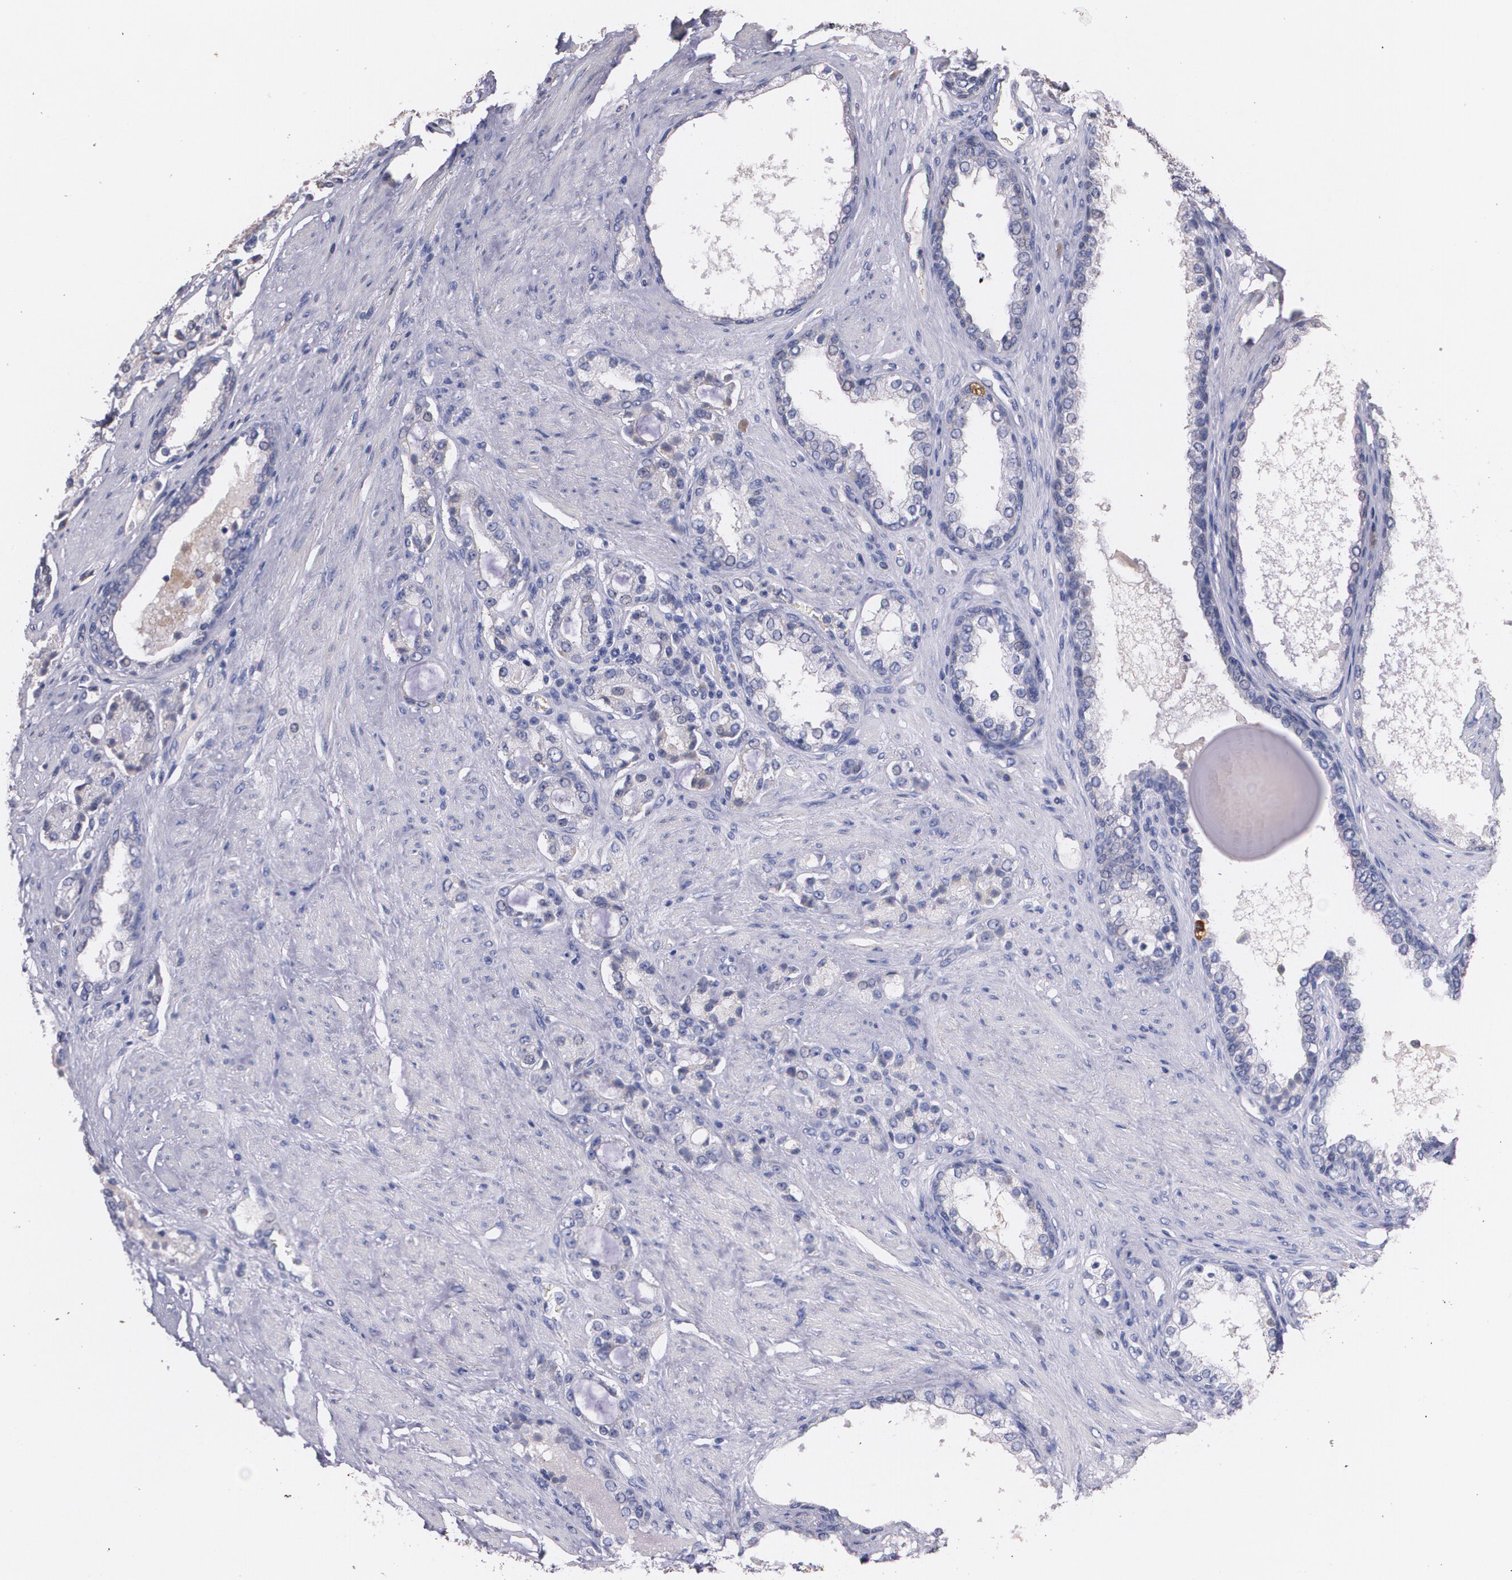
{"staining": {"intensity": "negative", "quantity": "none", "location": "none"}, "tissue": "prostate cancer", "cell_type": "Tumor cells", "image_type": "cancer", "snomed": [{"axis": "morphology", "description": "Adenocarcinoma, Medium grade"}, {"axis": "topography", "description": "Prostate"}], "caption": "Human prostate cancer stained for a protein using immunohistochemistry (IHC) reveals no positivity in tumor cells.", "gene": "AMBP", "patient": {"sex": "male", "age": 72}}